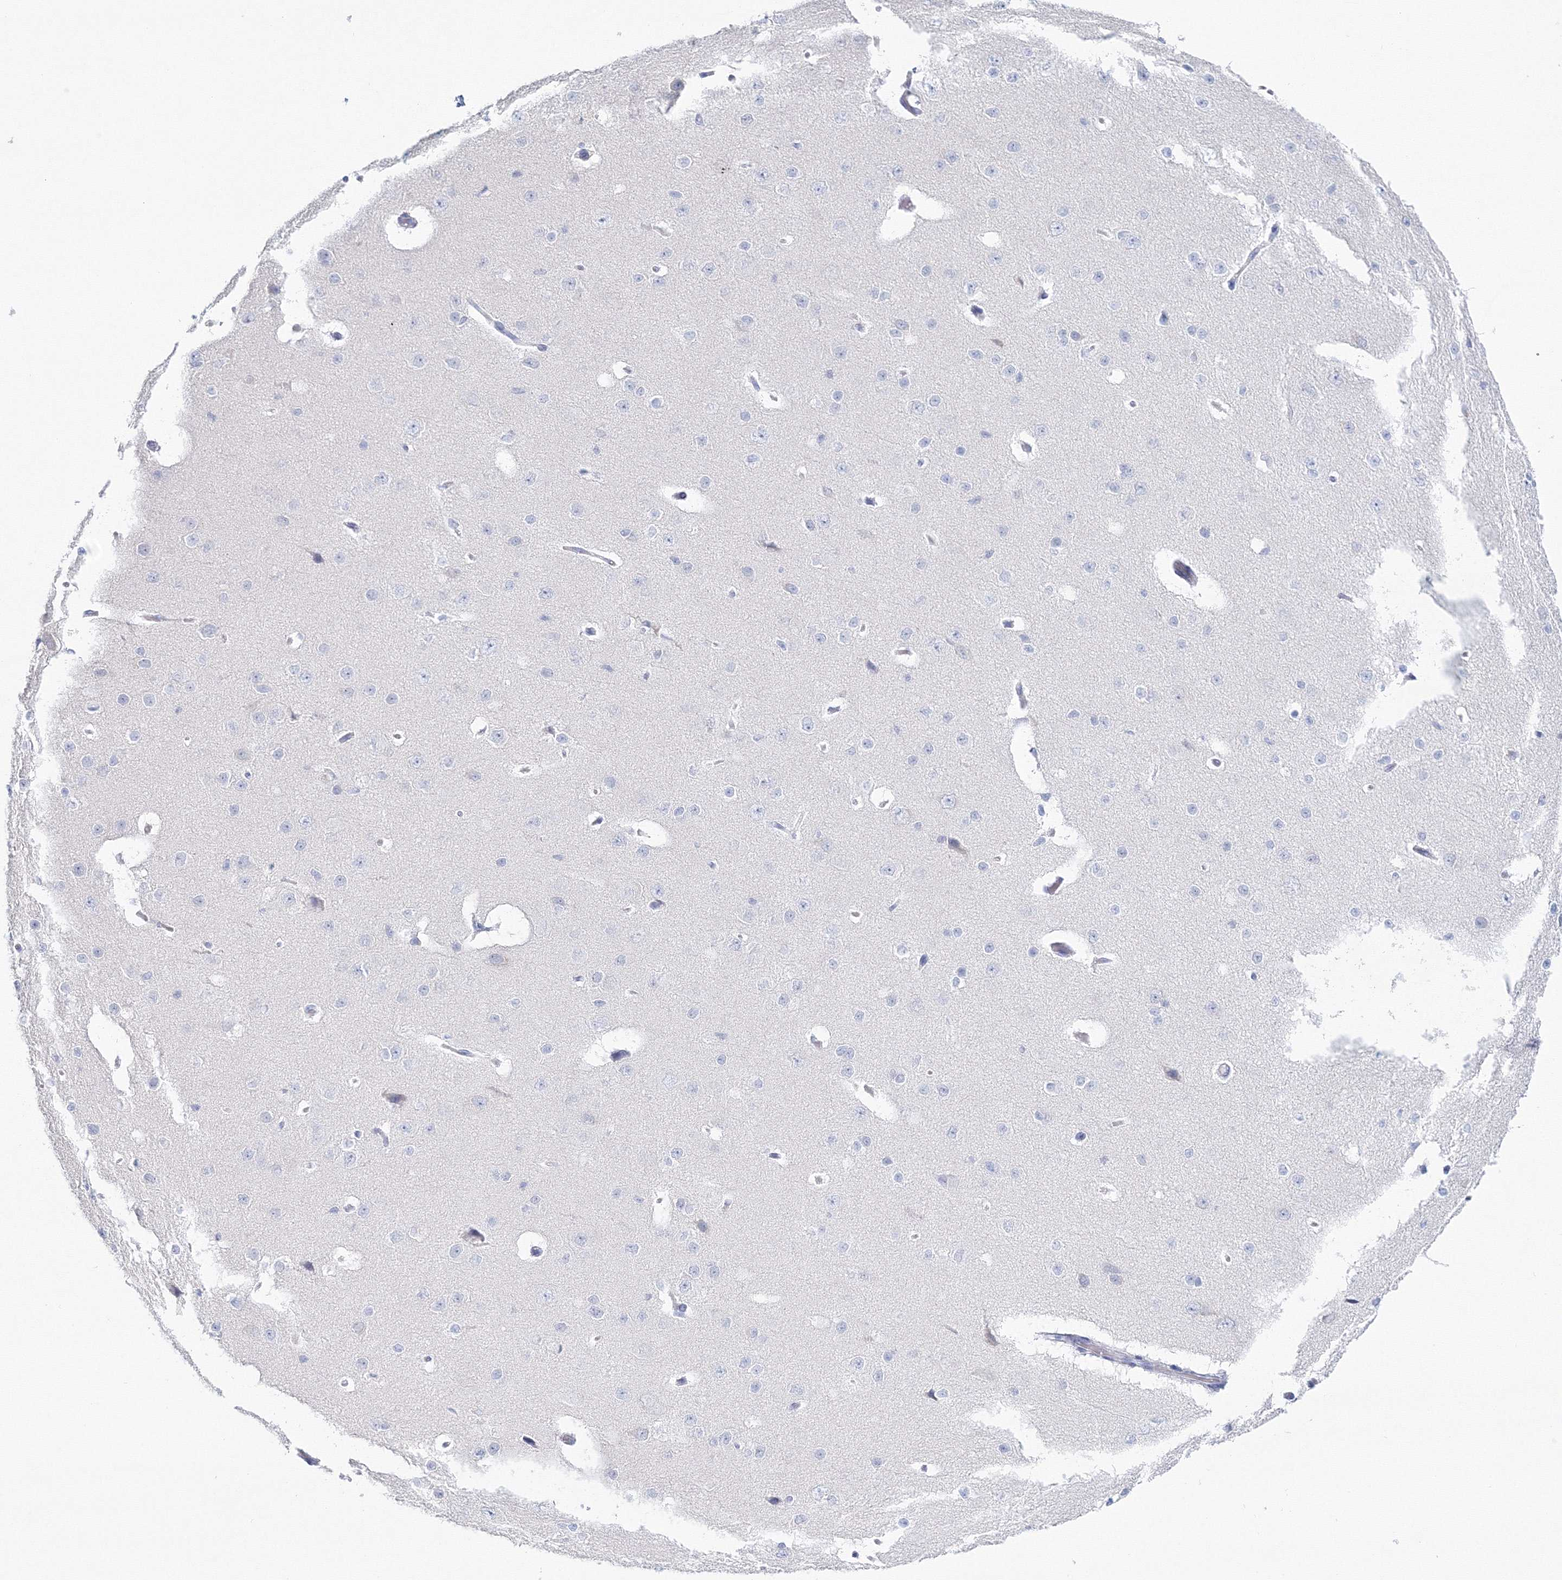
{"staining": {"intensity": "negative", "quantity": "none", "location": "none"}, "tissue": "cerebral cortex", "cell_type": "Endothelial cells", "image_type": "normal", "snomed": [{"axis": "morphology", "description": "Normal tissue, NOS"}, {"axis": "morphology", "description": "Developmental malformation"}, {"axis": "topography", "description": "Cerebral cortex"}], "caption": "Immunohistochemical staining of normal cerebral cortex demonstrates no significant positivity in endothelial cells.", "gene": "VSIG1", "patient": {"sex": "female", "age": 30}}